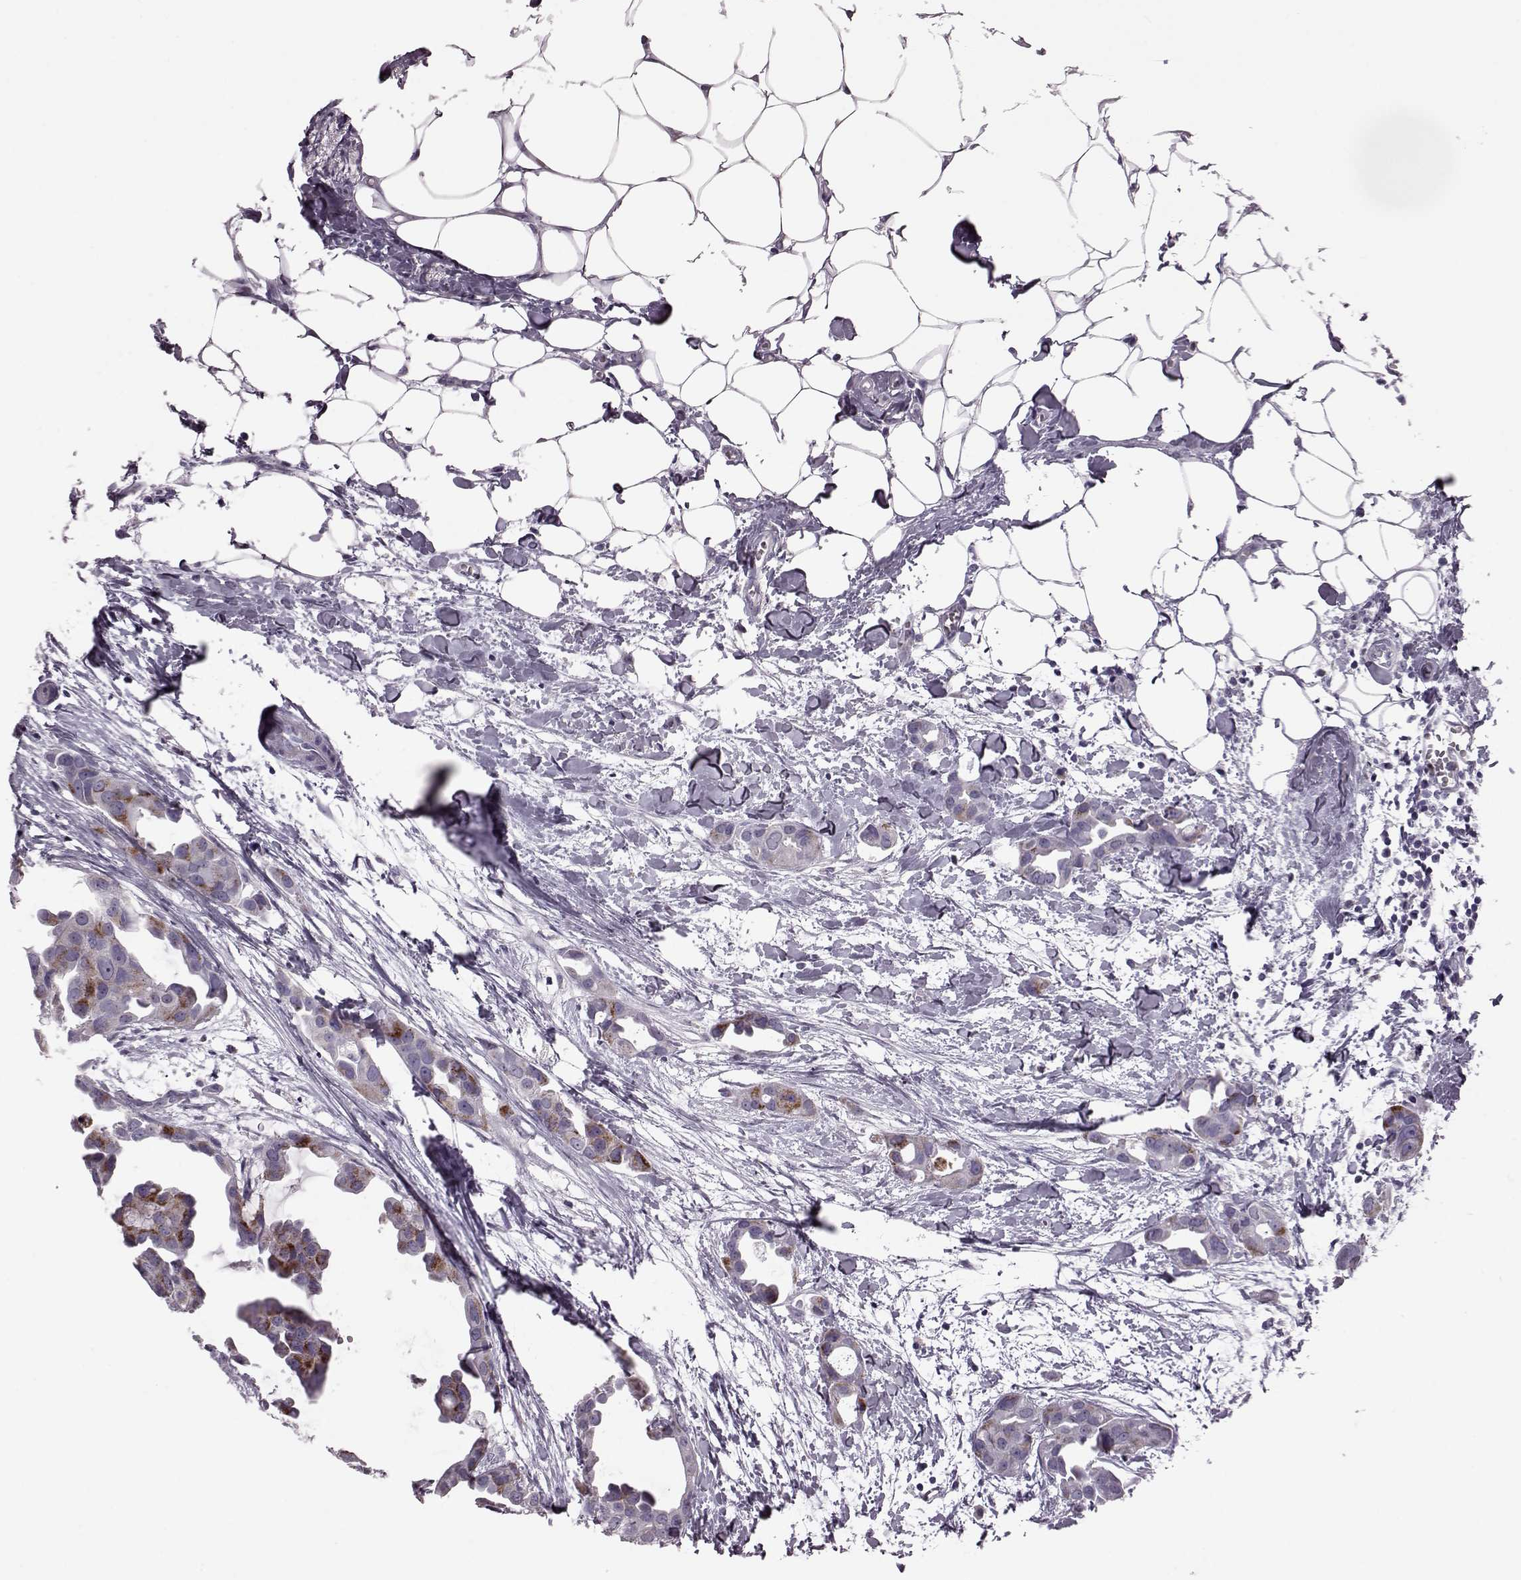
{"staining": {"intensity": "strong", "quantity": ">75%", "location": "cytoplasmic/membranous"}, "tissue": "breast cancer", "cell_type": "Tumor cells", "image_type": "cancer", "snomed": [{"axis": "morphology", "description": "Duct carcinoma"}, {"axis": "topography", "description": "Breast"}], "caption": "Breast cancer (intraductal carcinoma) tissue exhibits strong cytoplasmic/membranous staining in approximately >75% of tumor cells, visualized by immunohistochemistry.", "gene": "RIMS2", "patient": {"sex": "female", "age": 38}}